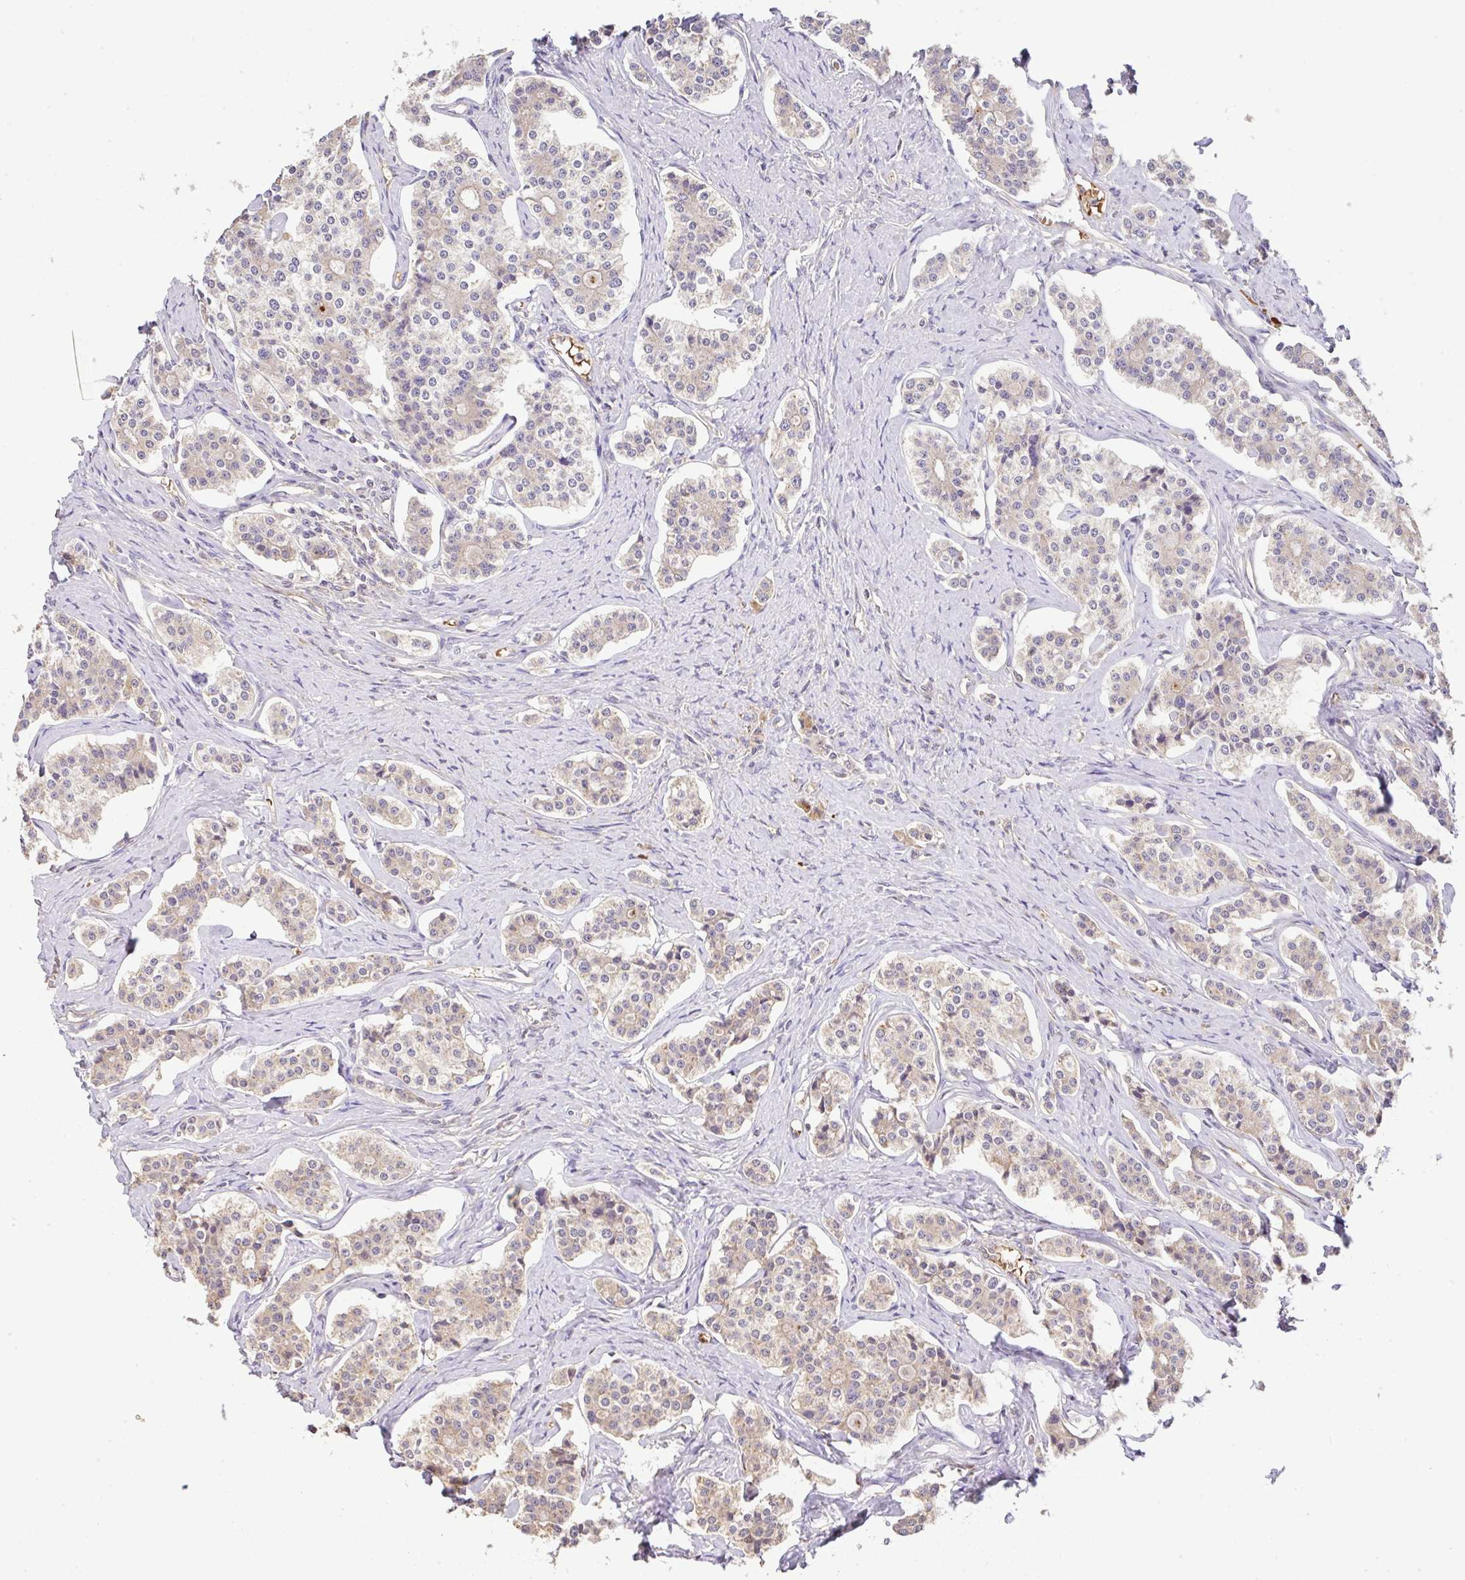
{"staining": {"intensity": "weak", "quantity": "25%-75%", "location": "cytoplasmic/membranous"}, "tissue": "carcinoid", "cell_type": "Tumor cells", "image_type": "cancer", "snomed": [{"axis": "morphology", "description": "Carcinoid, malignant, NOS"}, {"axis": "topography", "description": "Small intestine"}], "caption": "Human carcinoid stained with a brown dye shows weak cytoplasmic/membranous positive positivity in approximately 25%-75% of tumor cells.", "gene": "C1QTNF9B", "patient": {"sex": "male", "age": 63}}